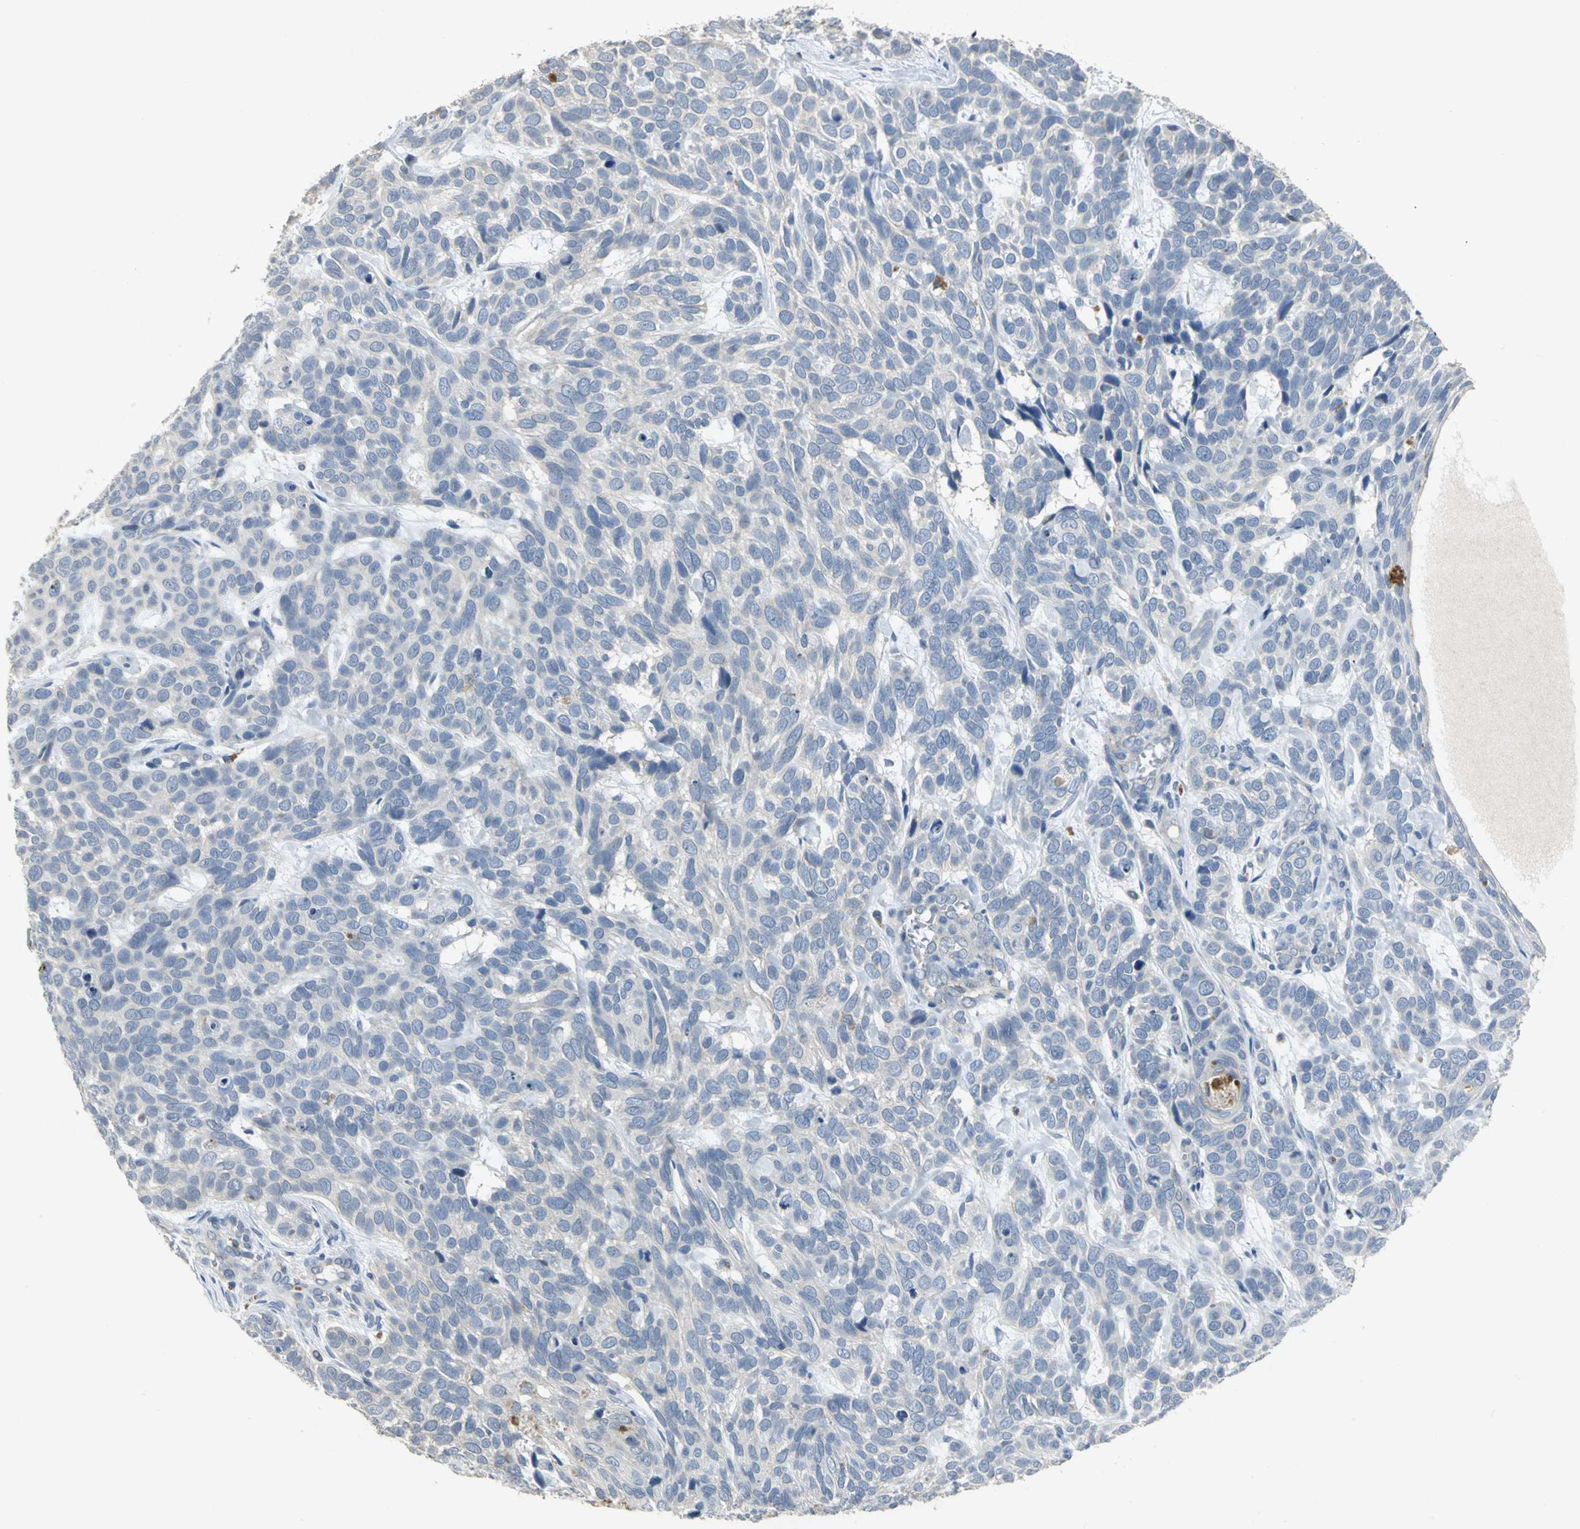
{"staining": {"intensity": "negative", "quantity": "none", "location": "none"}, "tissue": "skin cancer", "cell_type": "Tumor cells", "image_type": "cancer", "snomed": [{"axis": "morphology", "description": "Basal cell carcinoma"}, {"axis": "topography", "description": "Skin"}], "caption": "Basal cell carcinoma (skin) was stained to show a protein in brown. There is no significant positivity in tumor cells. The staining is performed using DAB brown chromogen with nuclei counter-stained in using hematoxylin.", "gene": "IL17RB", "patient": {"sex": "male", "age": 87}}